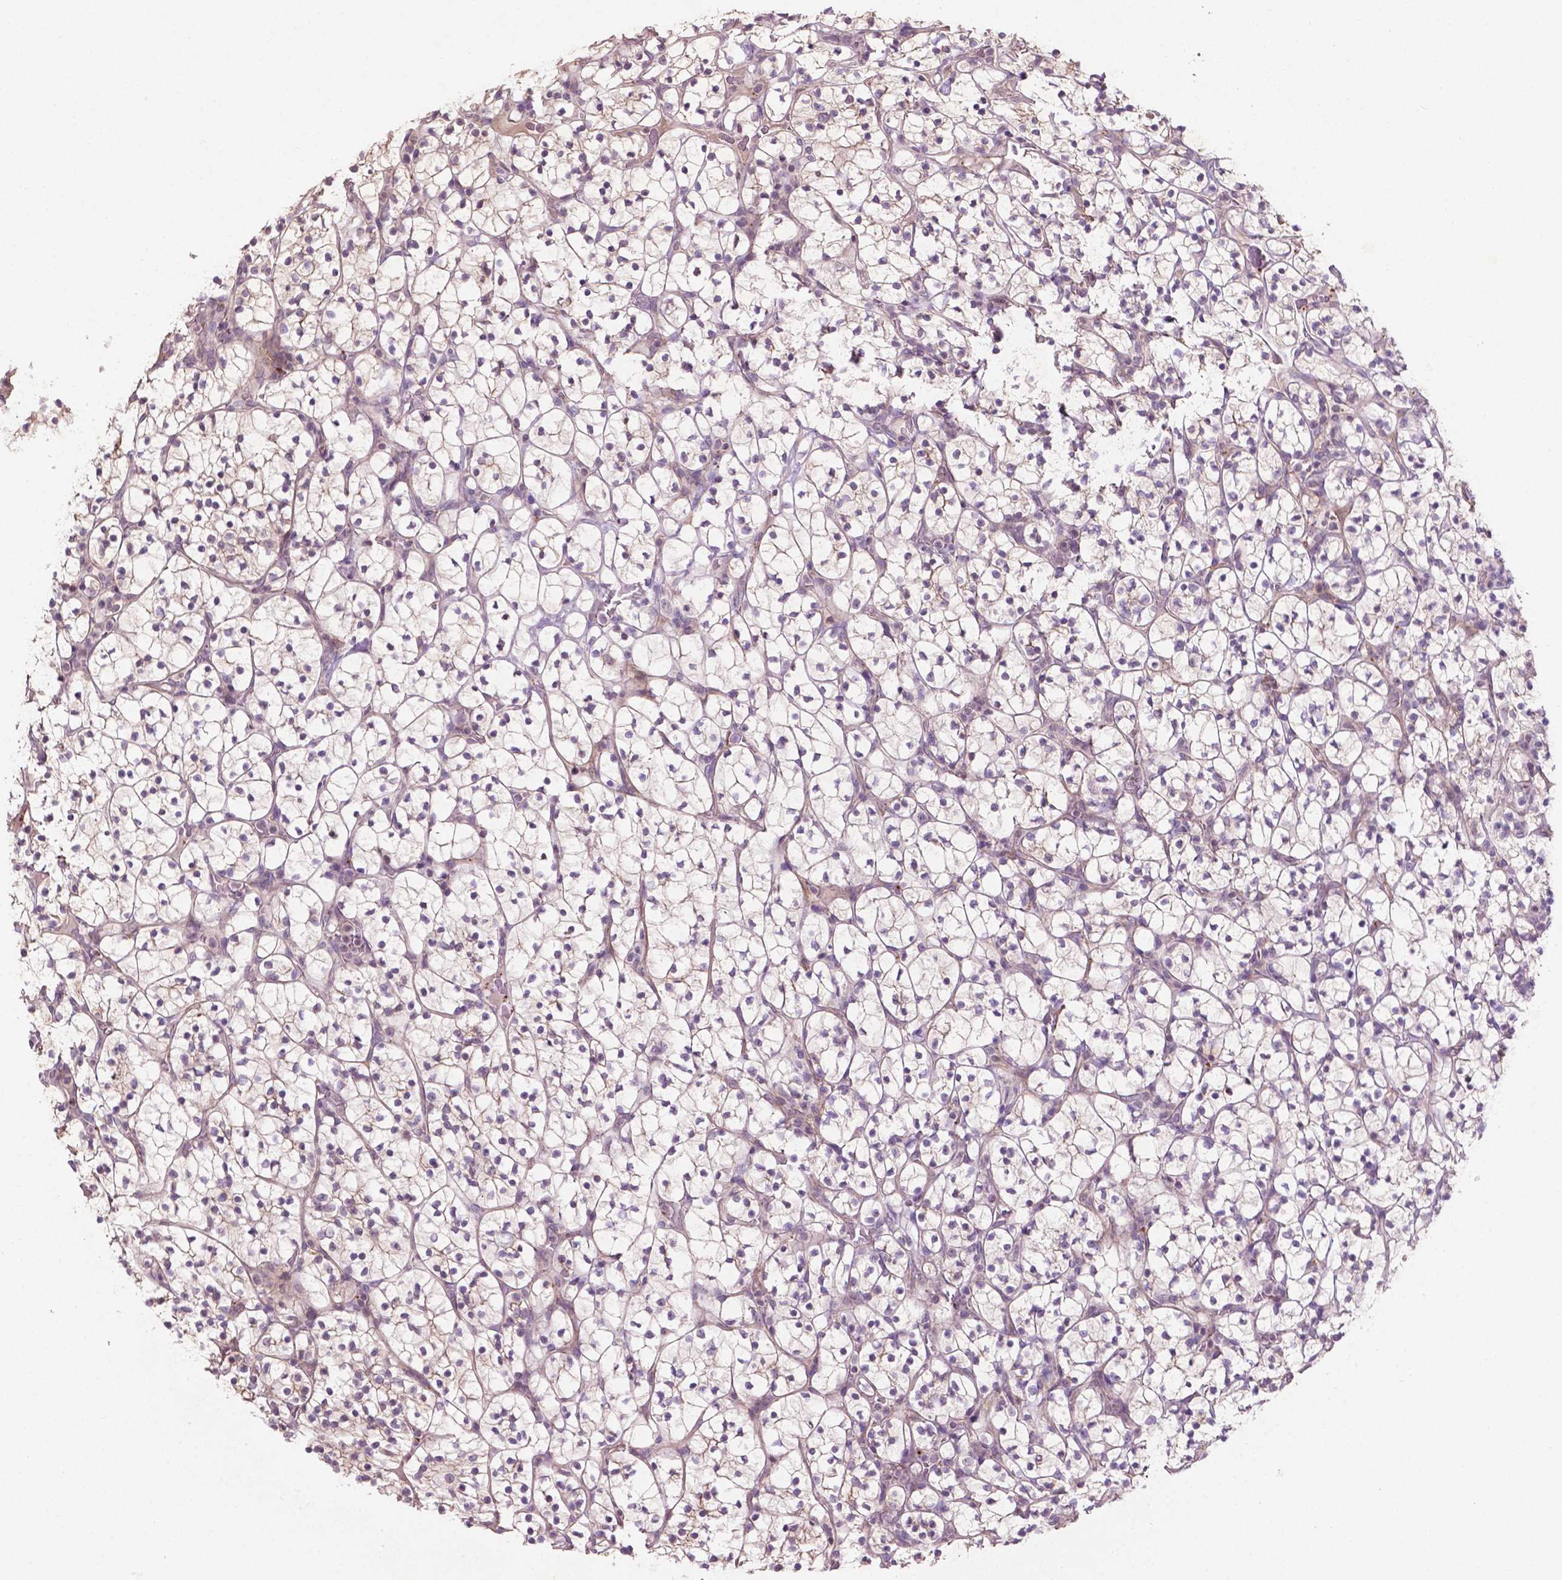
{"staining": {"intensity": "negative", "quantity": "none", "location": "none"}, "tissue": "renal cancer", "cell_type": "Tumor cells", "image_type": "cancer", "snomed": [{"axis": "morphology", "description": "Adenocarcinoma, NOS"}, {"axis": "topography", "description": "Kidney"}], "caption": "Immunohistochemistry (IHC) of human renal cancer (adenocarcinoma) displays no staining in tumor cells. The staining was performed using DAB (3,3'-diaminobenzidine) to visualize the protein expression in brown, while the nuclei were stained in blue with hematoxylin (Magnification: 20x).", "gene": "ARL5C", "patient": {"sex": "female", "age": 89}}